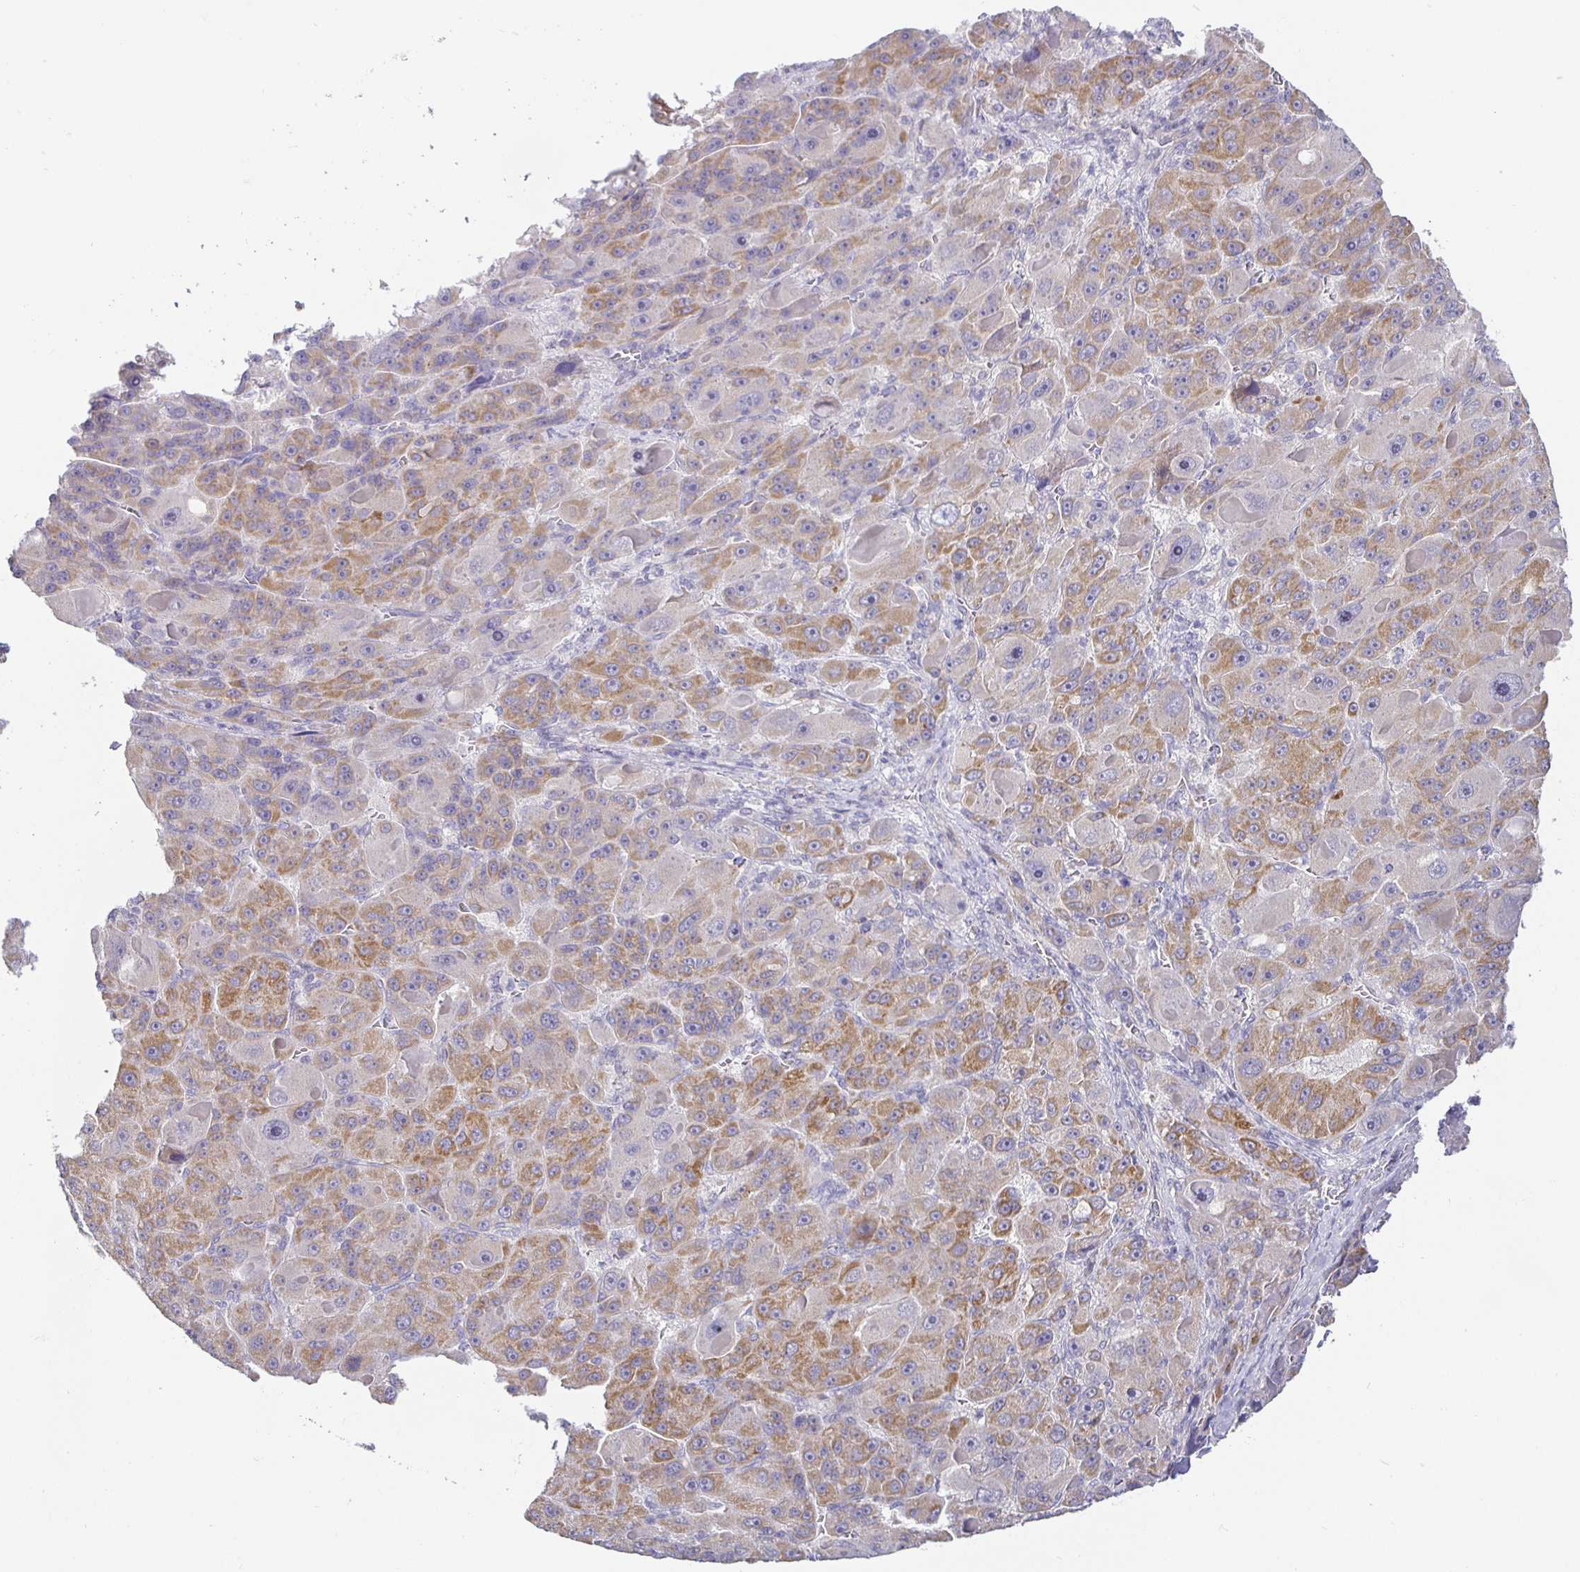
{"staining": {"intensity": "moderate", "quantity": "25%-75%", "location": "cytoplasmic/membranous"}, "tissue": "liver cancer", "cell_type": "Tumor cells", "image_type": "cancer", "snomed": [{"axis": "morphology", "description": "Carcinoma, Hepatocellular, NOS"}, {"axis": "topography", "description": "Liver"}], "caption": "Immunohistochemistry (IHC) histopathology image of neoplastic tissue: human liver cancer stained using immunohistochemistry (IHC) demonstrates medium levels of moderate protein expression localized specifically in the cytoplasmic/membranous of tumor cells, appearing as a cytoplasmic/membranous brown color.", "gene": "CIT", "patient": {"sex": "male", "age": 76}}